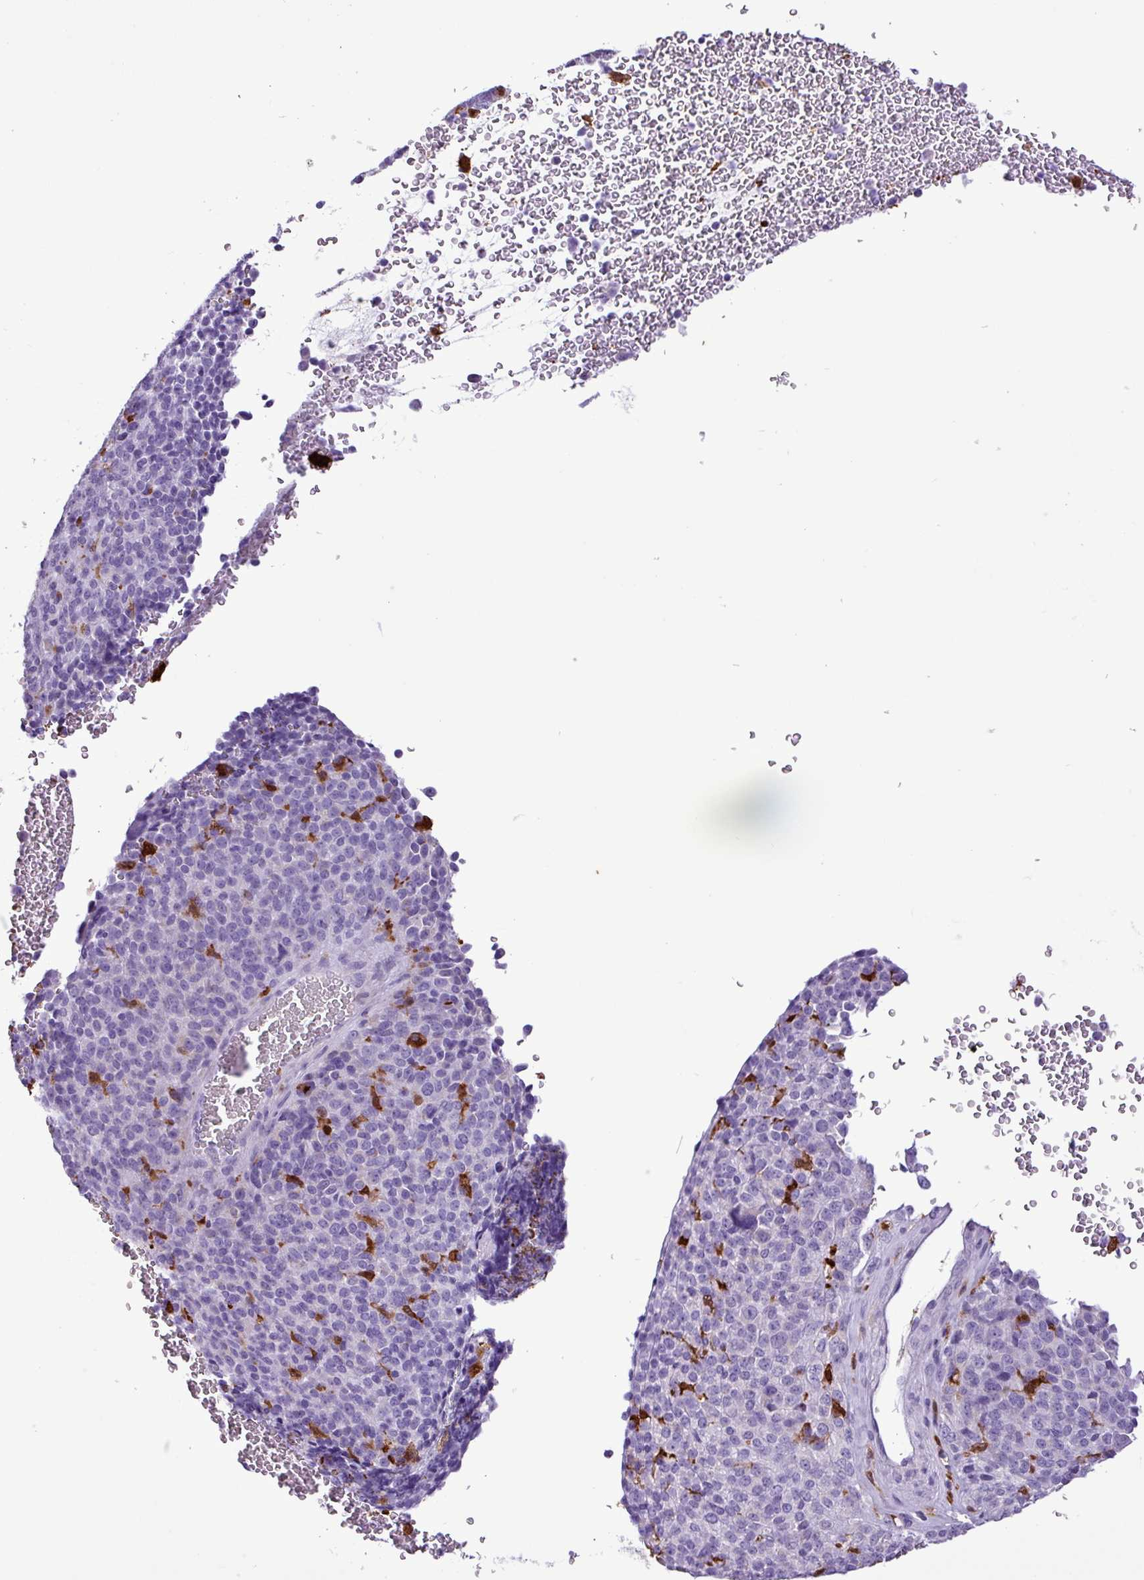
{"staining": {"intensity": "negative", "quantity": "none", "location": "none"}, "tissue": "melanoma", "cell_type": "Tumor cells", "image_type": "cancer", "snomed": [{"axis": "morphology", "description": "Malignant melanoma, Metastatic site"}, {"axis": "topography", "description": "Brain"}], "caption": "The immunohistochemistry (IHC) photomicrograph has no significant staining in tumor cells of malignant melanoma (metastatic site) tissue.", "gene": "TMEM200C", "patient": {"sex": "female", "age": 56}}